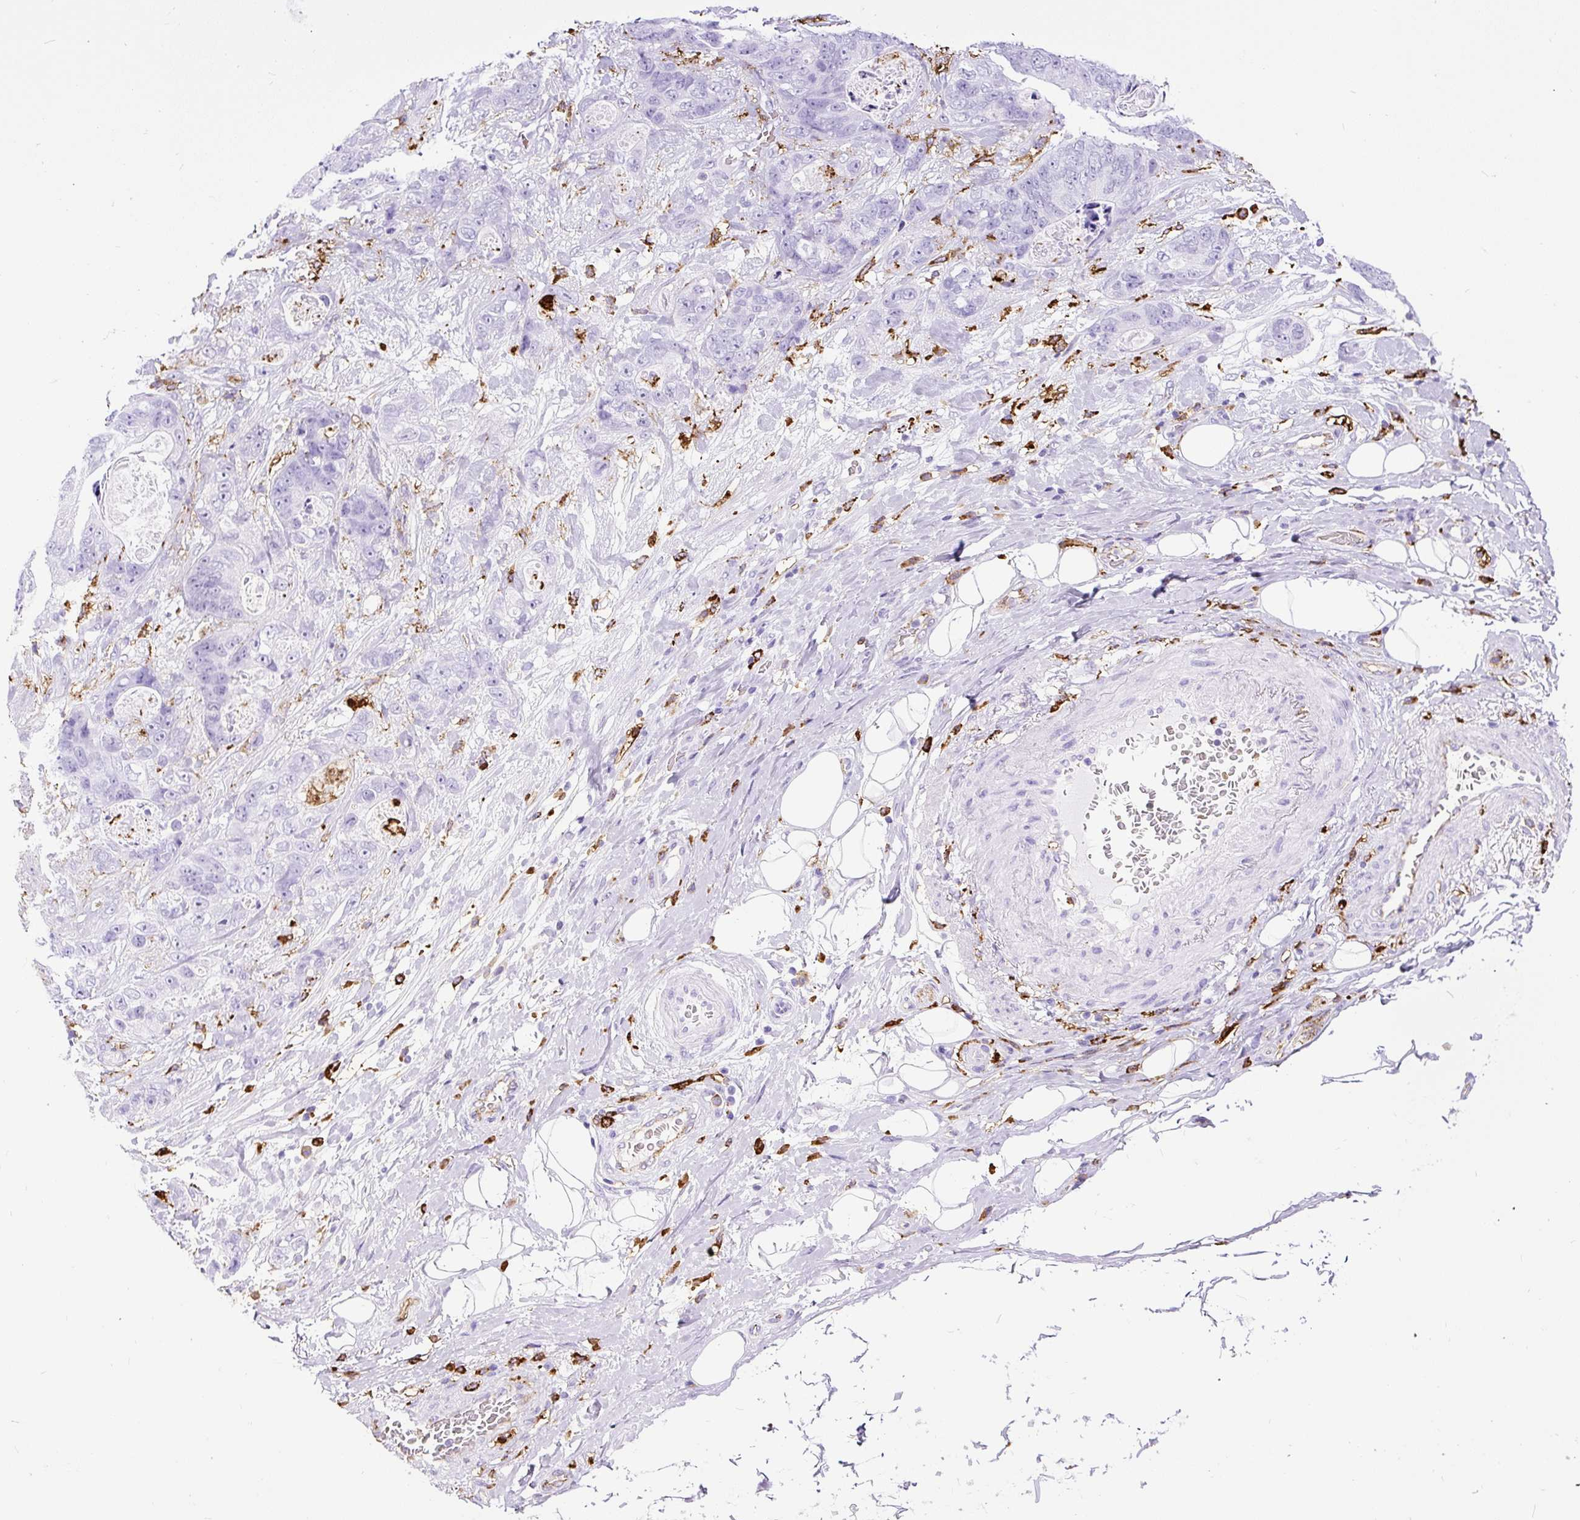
{"staining": {"intensity": "negative", "quantity": "none", "location": "none"}, "tissue": "stomach cancer", "cell_type": "Tumor cells", "image_type": "cancer", "snomed": [{"axis": "morphology", "description": "Normal tissue, NOS"}, {"axis": "morphology", "description": "Adenocarcinoma, NOS"}, {"axis": "topography", "description": "Stomach"}], "caption": "High power microscopy micrograph of an IHC image of stomach cancer, revealing no significant expression in tumor cells.", "gene": "HLA-DRA", "patient": {"sex": "female", "age": 89}}